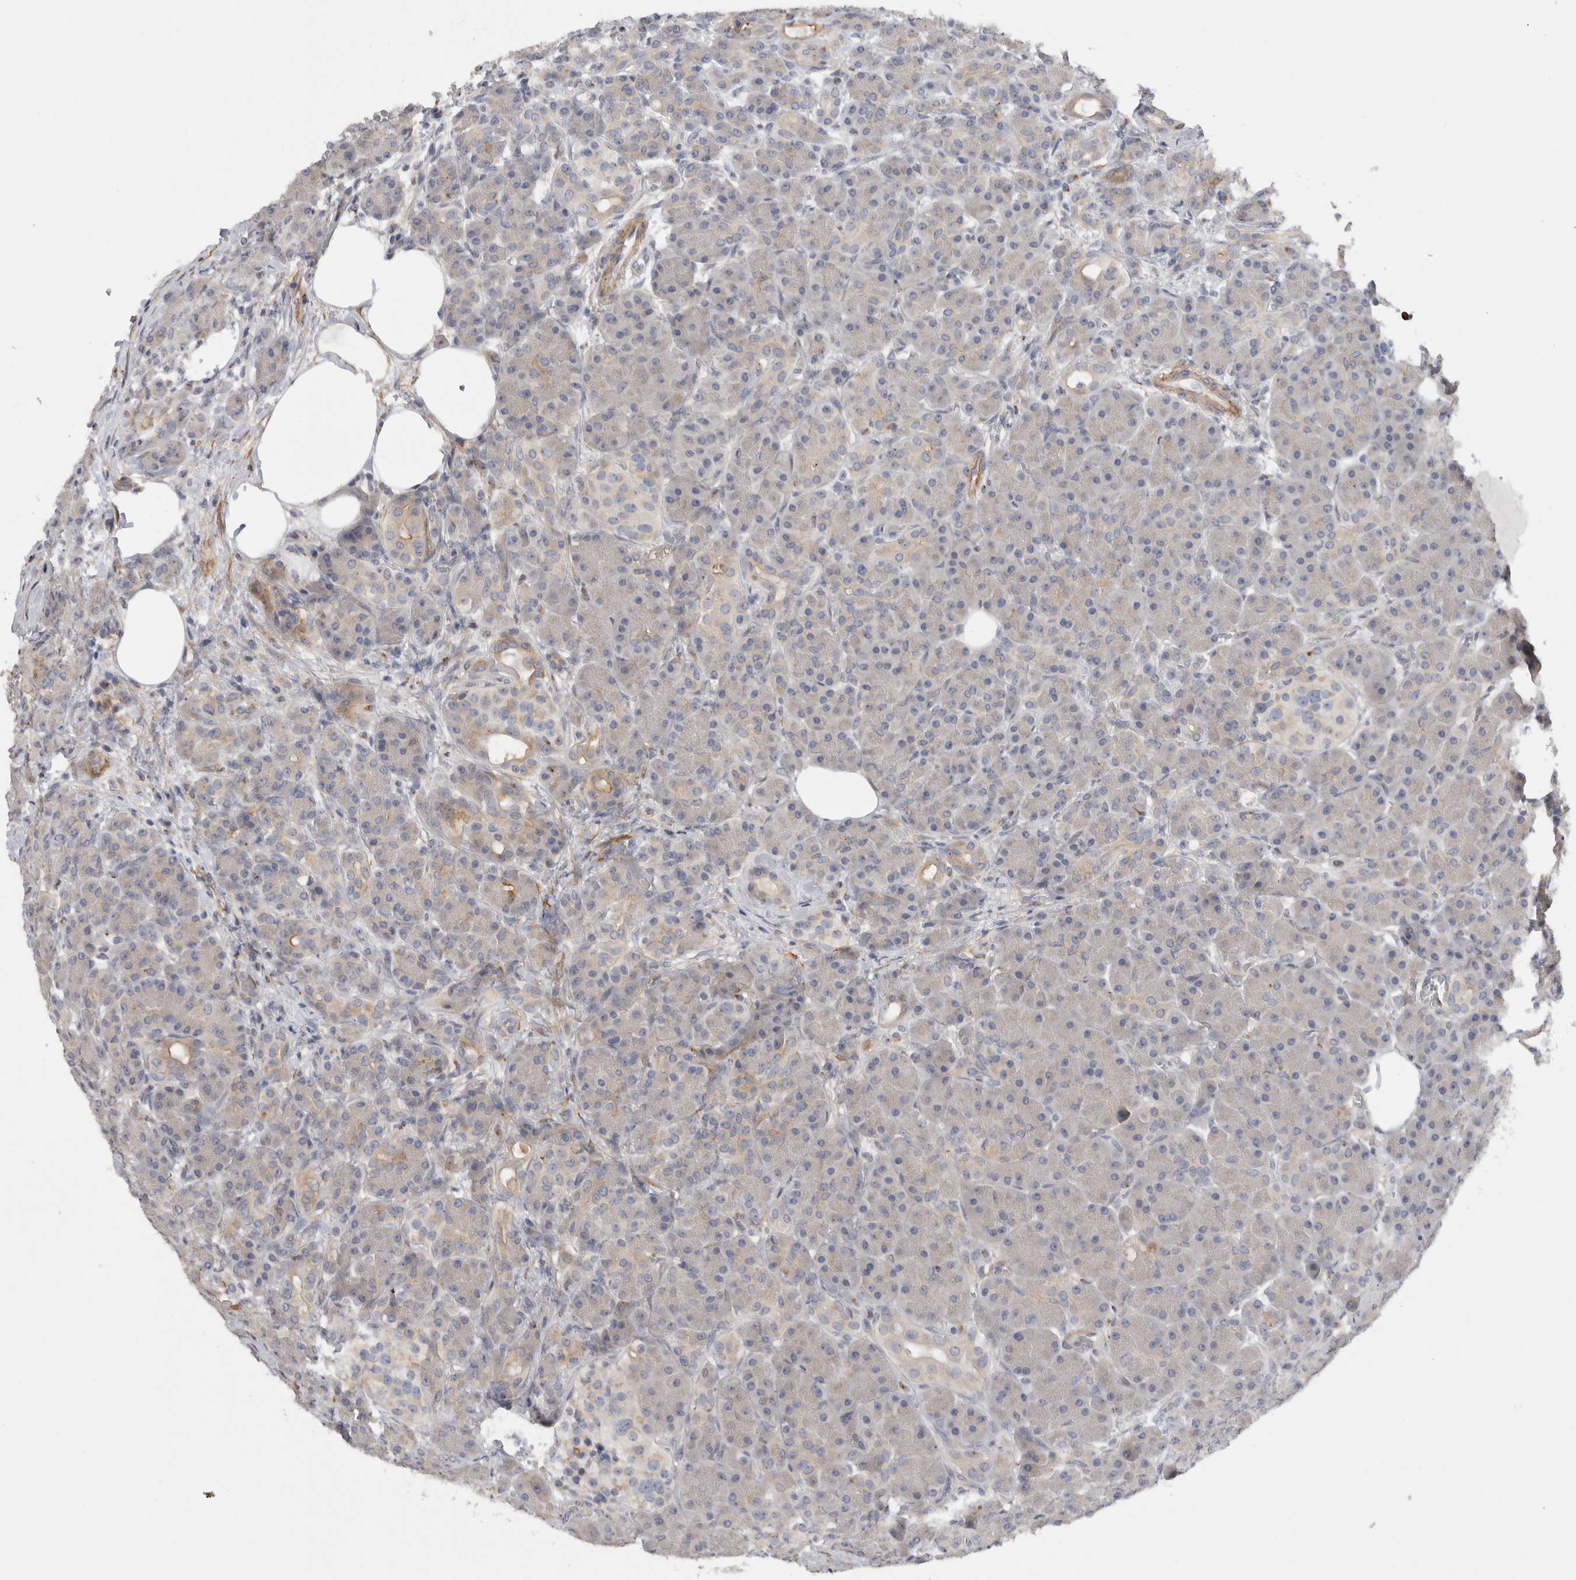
{"staining": {"intensity": "moderate", "quantity": "<25%", "location": "cytoplasmic/membranous"}, "tissue": "pancreas", "cell_type": "Exocrine glandular cells", "image_type": "normal", "snomed": [{"axis": "morphology", "description": "Normal tissue, NOS"}, {"axis": "topography", "description": "Pancreas"}], "caption": "High-magnification brightfield microscopy of benign pancreas stained with DAB (brown) and counterstained with hematoxylin (blue). exocrine glandular cells exhibit moderate cytoplasmic/membranous positivity is appreciated in about<25% of cells.", "gene": "MGAT1", "patient": {"sex": "male", "age": 63}}